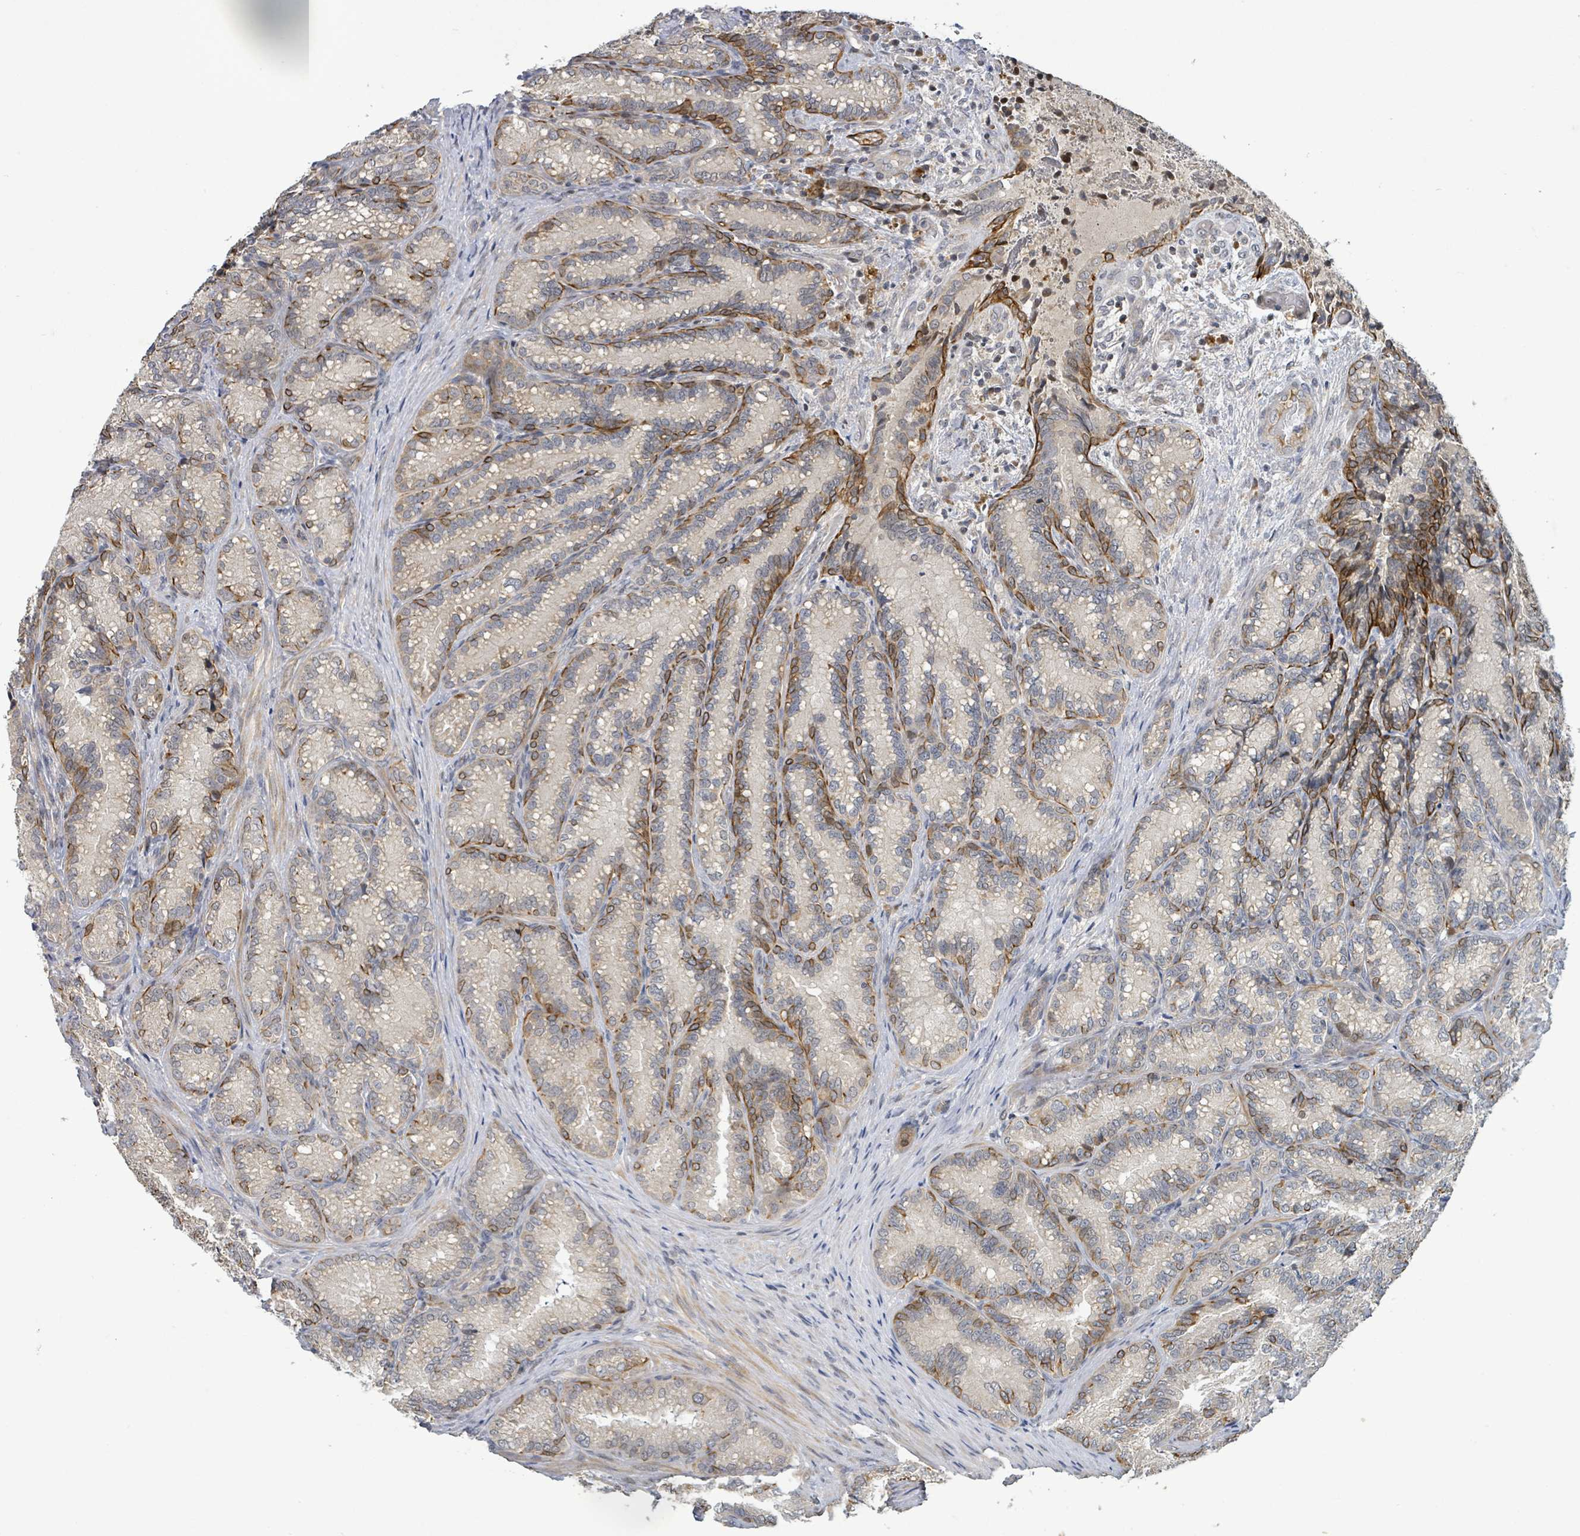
{"staining": {"intensity": "strong", "quantity": "25%-75%", "location": "cytoplasmic/membranous"}, "tissue": "seminal vesicle", "cell_type": "Glandular cells", "image_type": "normal", "snomed": [{"axis": "morphology", "description": "Normal tissue, NOS"}, {"axis": "topography", "description": "Seminal veicle"}], "caption": "A high-resolution photomicrograph shows immunohistochemistry (IHC) staining of unremarkable seminal vesicle, which shows strong cytoplasmic/membranous positivity in approximately 25%-75% of glandular cells. The protein of interest is shown in brown color, while the nuclei are stained blue.", "gene": "ITGA11", "patient": {"sex": "male", "age": 58}}